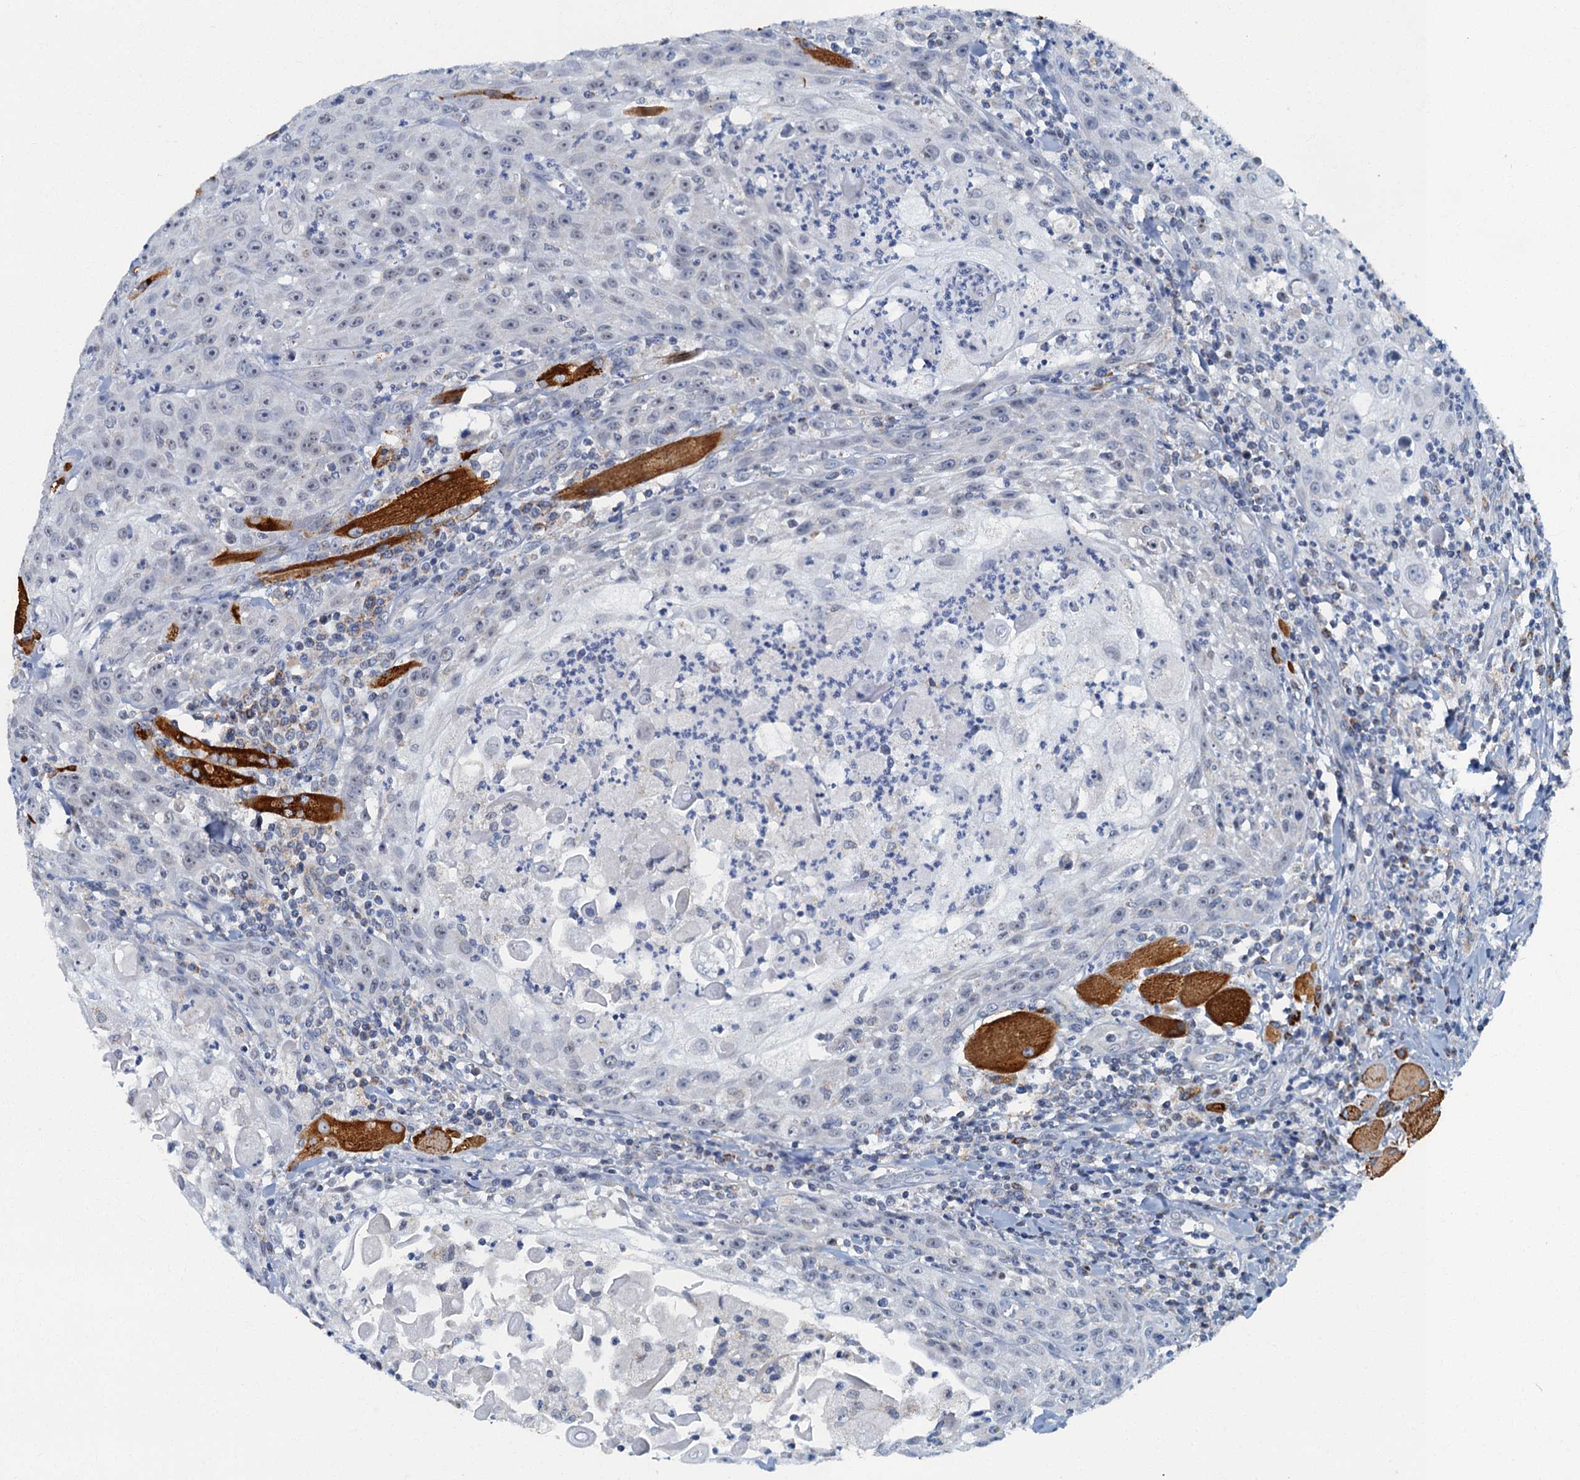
{"staining": {"intensity": "moderate", "quantity": "25%-75%", "location": "nuclear"}, "tissue": "oral mucosa", "cell_type": "Squamous epithelial cells", "image_type": "normal", "snomed": [{"axis": "morphology", "description": "Normal tissue, NOS"}, {"axis": "morphology", "description": "Squamous cell carcinoma, NOS"}, {"axis": "topography", "description": "Oral tissue"}, {"axis": "topography", "description": "Head-Neck"}], "caption": "The immunohistochemical stain shows moderate nuclear expression in squamous epithelial cells of normal oral mucosa.", "gene": "RAD9B", "patient": {"sex": "female", "age": 70}}